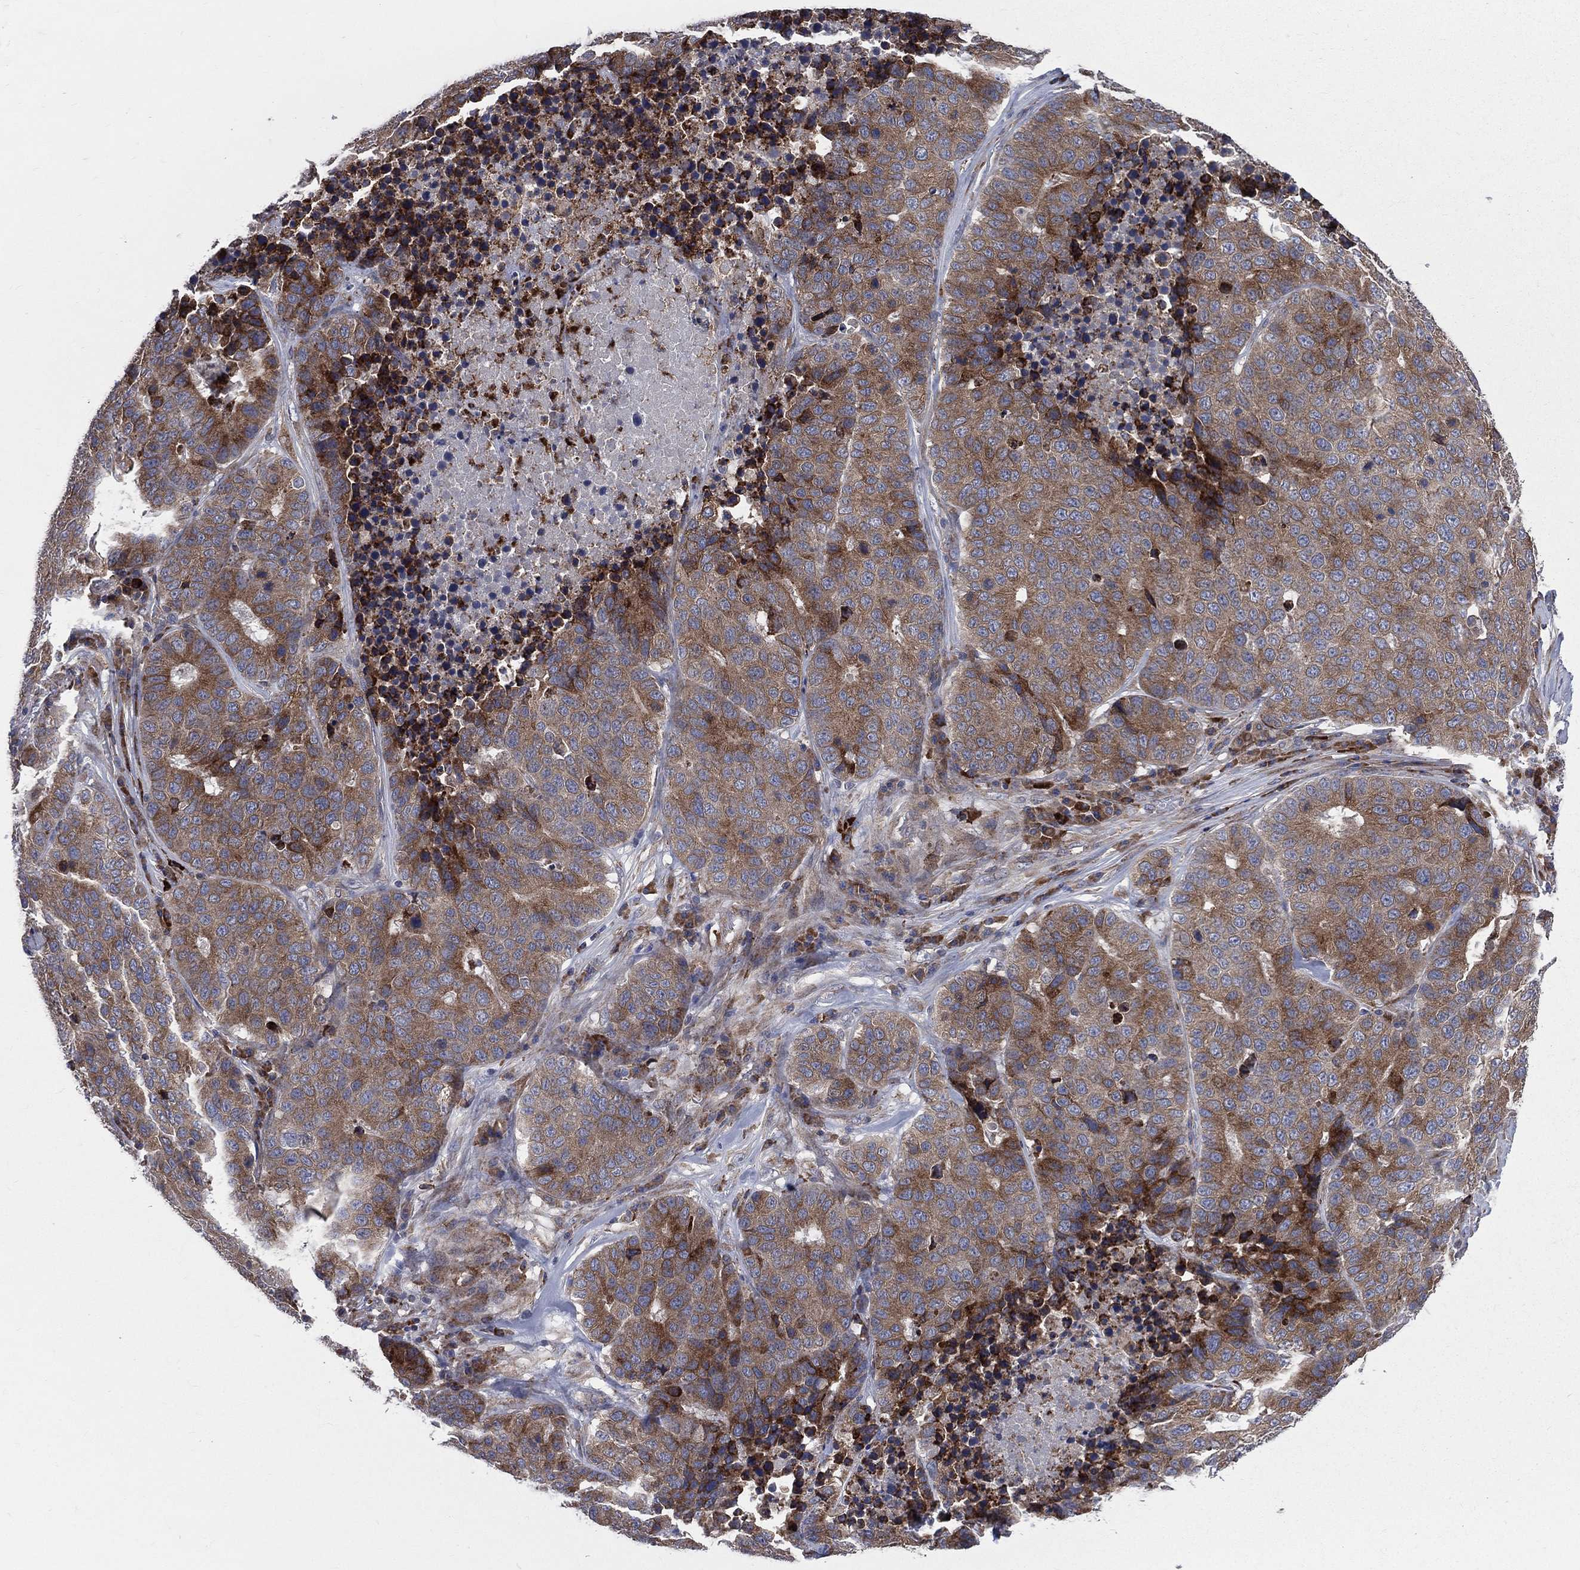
{"staining": {"intensity": "strong", "quantity": ">75%", "location": "cytoplasmic/membranous"}, "tissue": "stomach cancer", "cell_type": "Tumor cells", "image_type": "cancer", "snomed": [{"axis": "morphology", "description": "Adenocarcinoma, NOS"}, {"axis": "topography", "description": "Stomach"}], "caption": "Brown immunohistochemical staining in stomach cancer reveals strong cytoplasmic/membranous expression in approximately >75% of tumor cells.", "gene": "CCDC159", "patient": {"sex": "male", "age": 71}}